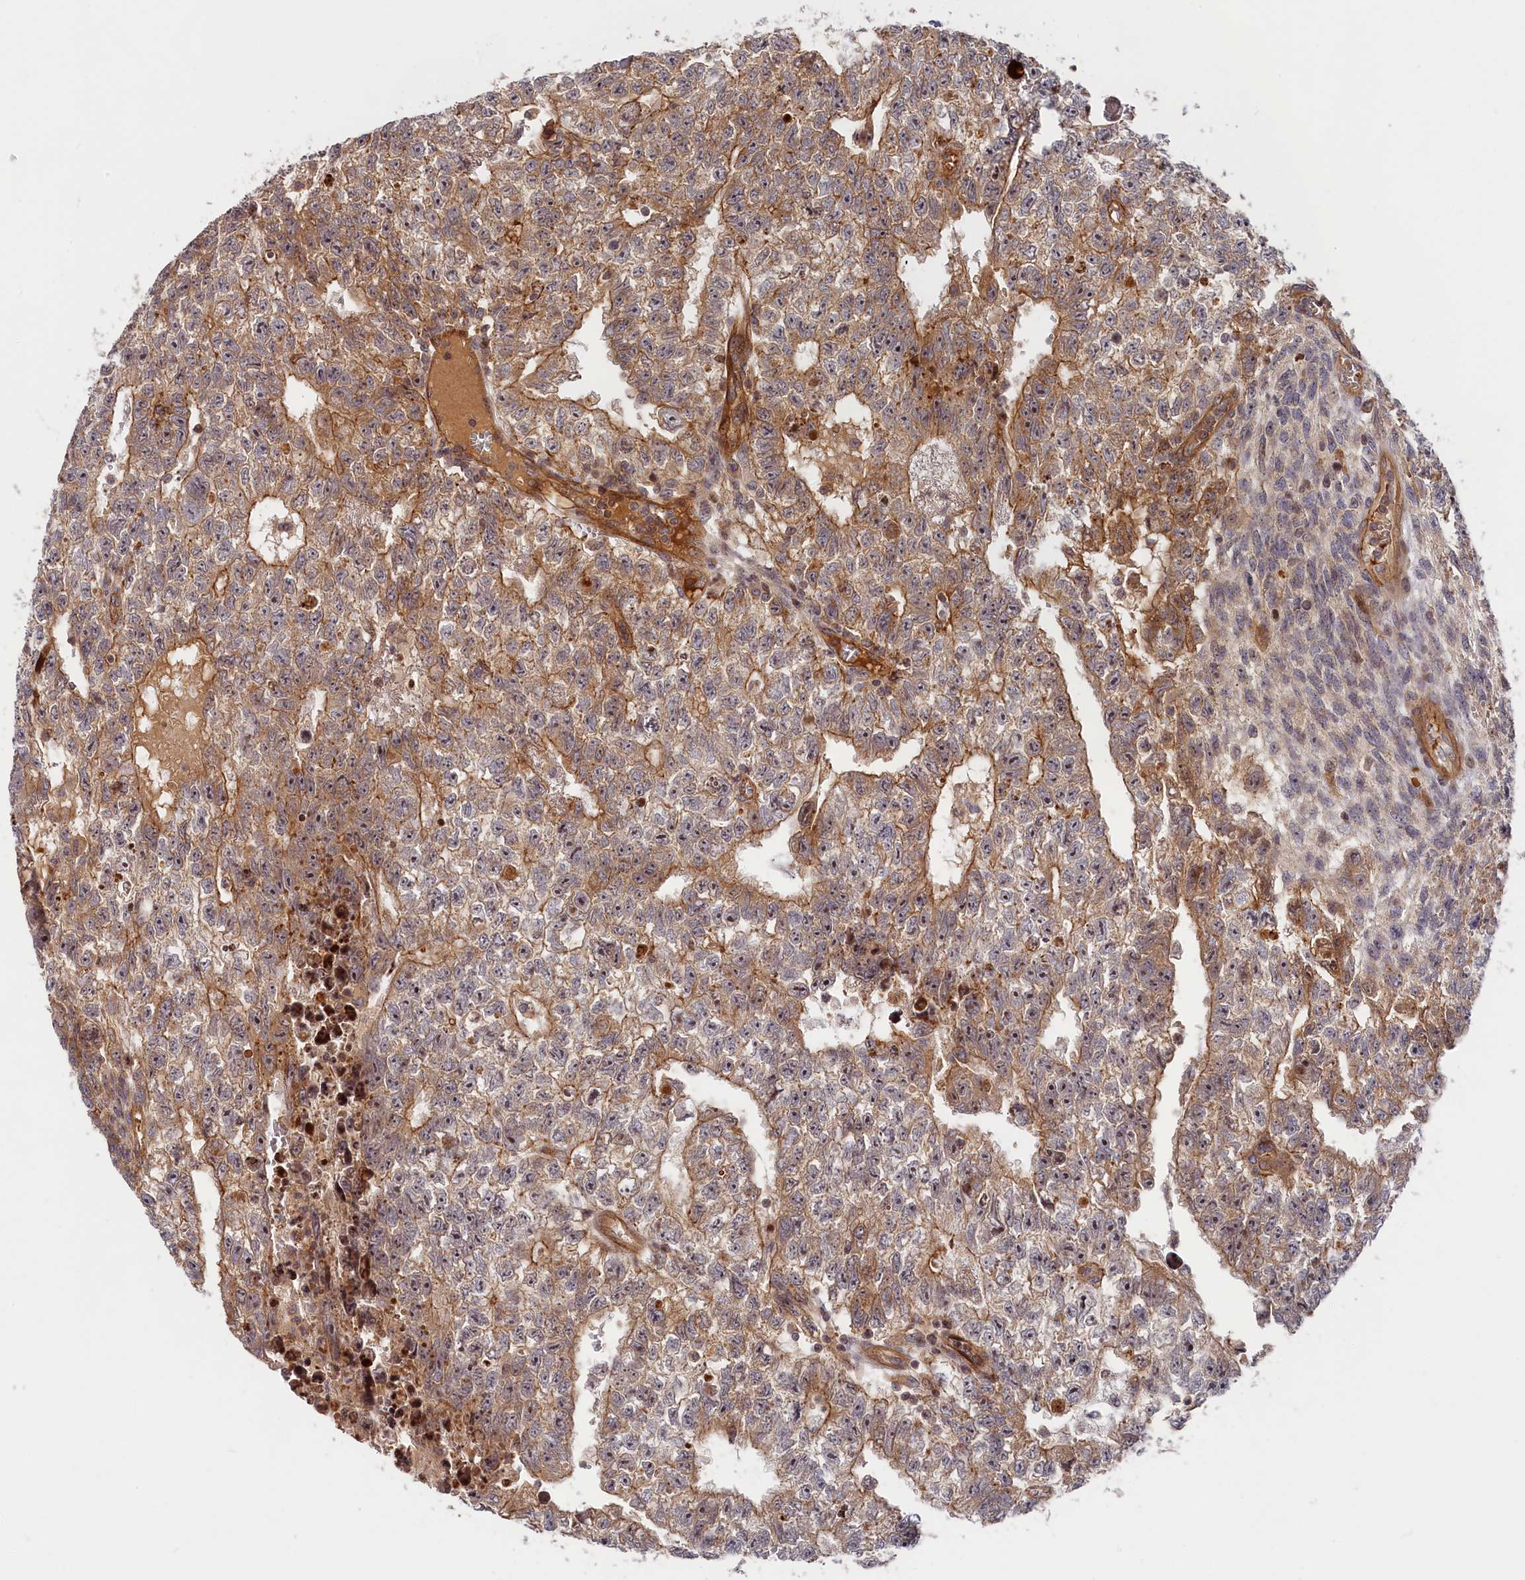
{"staining": {"intensity": "moderate", "quantity": ">75%", "location": "cytoplasmic/membranous,nuclear"}, "tissue": "testis cancer", "cell_type": "Tumor cells", "image_type": "cancer", "snomed": [{"axis": "morphology", "description": "Carcinoma, Embryonal, NOS"}, {"axis": "topography", "description": "Testis"}], "caption": "Testis cancer (embryonal carcinoma) was stained to show a protein in brown. There is medium levels of moderate cytoplasmic/membranous and nuclear positivity in approximately >75% of tumor cells.", "gene": "CEP44", "patient": {"sex": "male", "age": 26}}